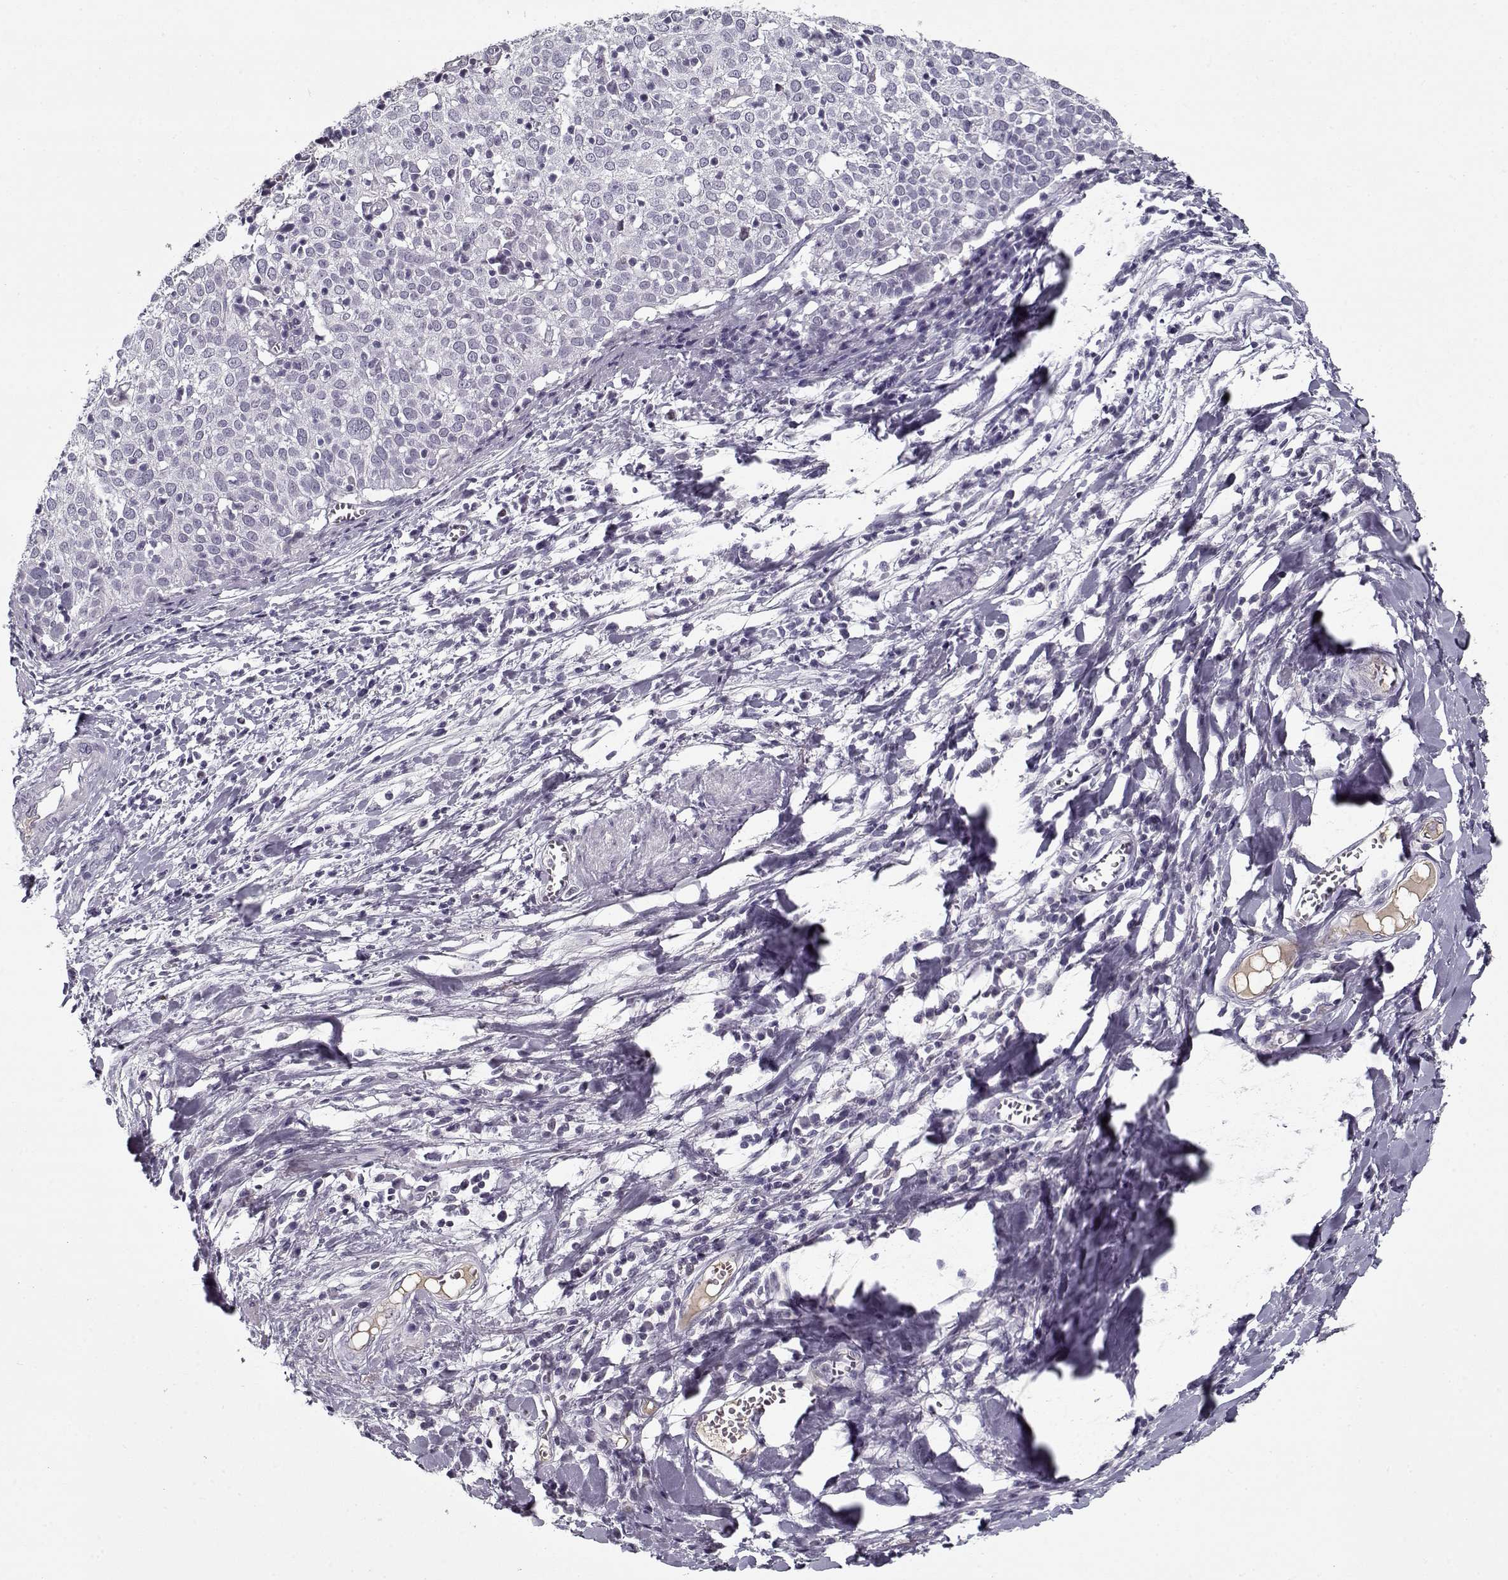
{"staining": {"intensity": "negative", "quantity": "none", "location": "none"}, "tissue": "cervical cancer", "cell_type": "Tumor cells", "image_type": "cancer", "snomed": [{"axis": "morphology", "description": "Squamous cell carcinoma, NOS"}, {"axis": "topography", "description": "Cervix"}], "caption": "Tumor cells show no significant staining in squamous cell carcinoma (cervical).", "gene": "SPACA9", "patient": {"sex": "female", "age": 39}}